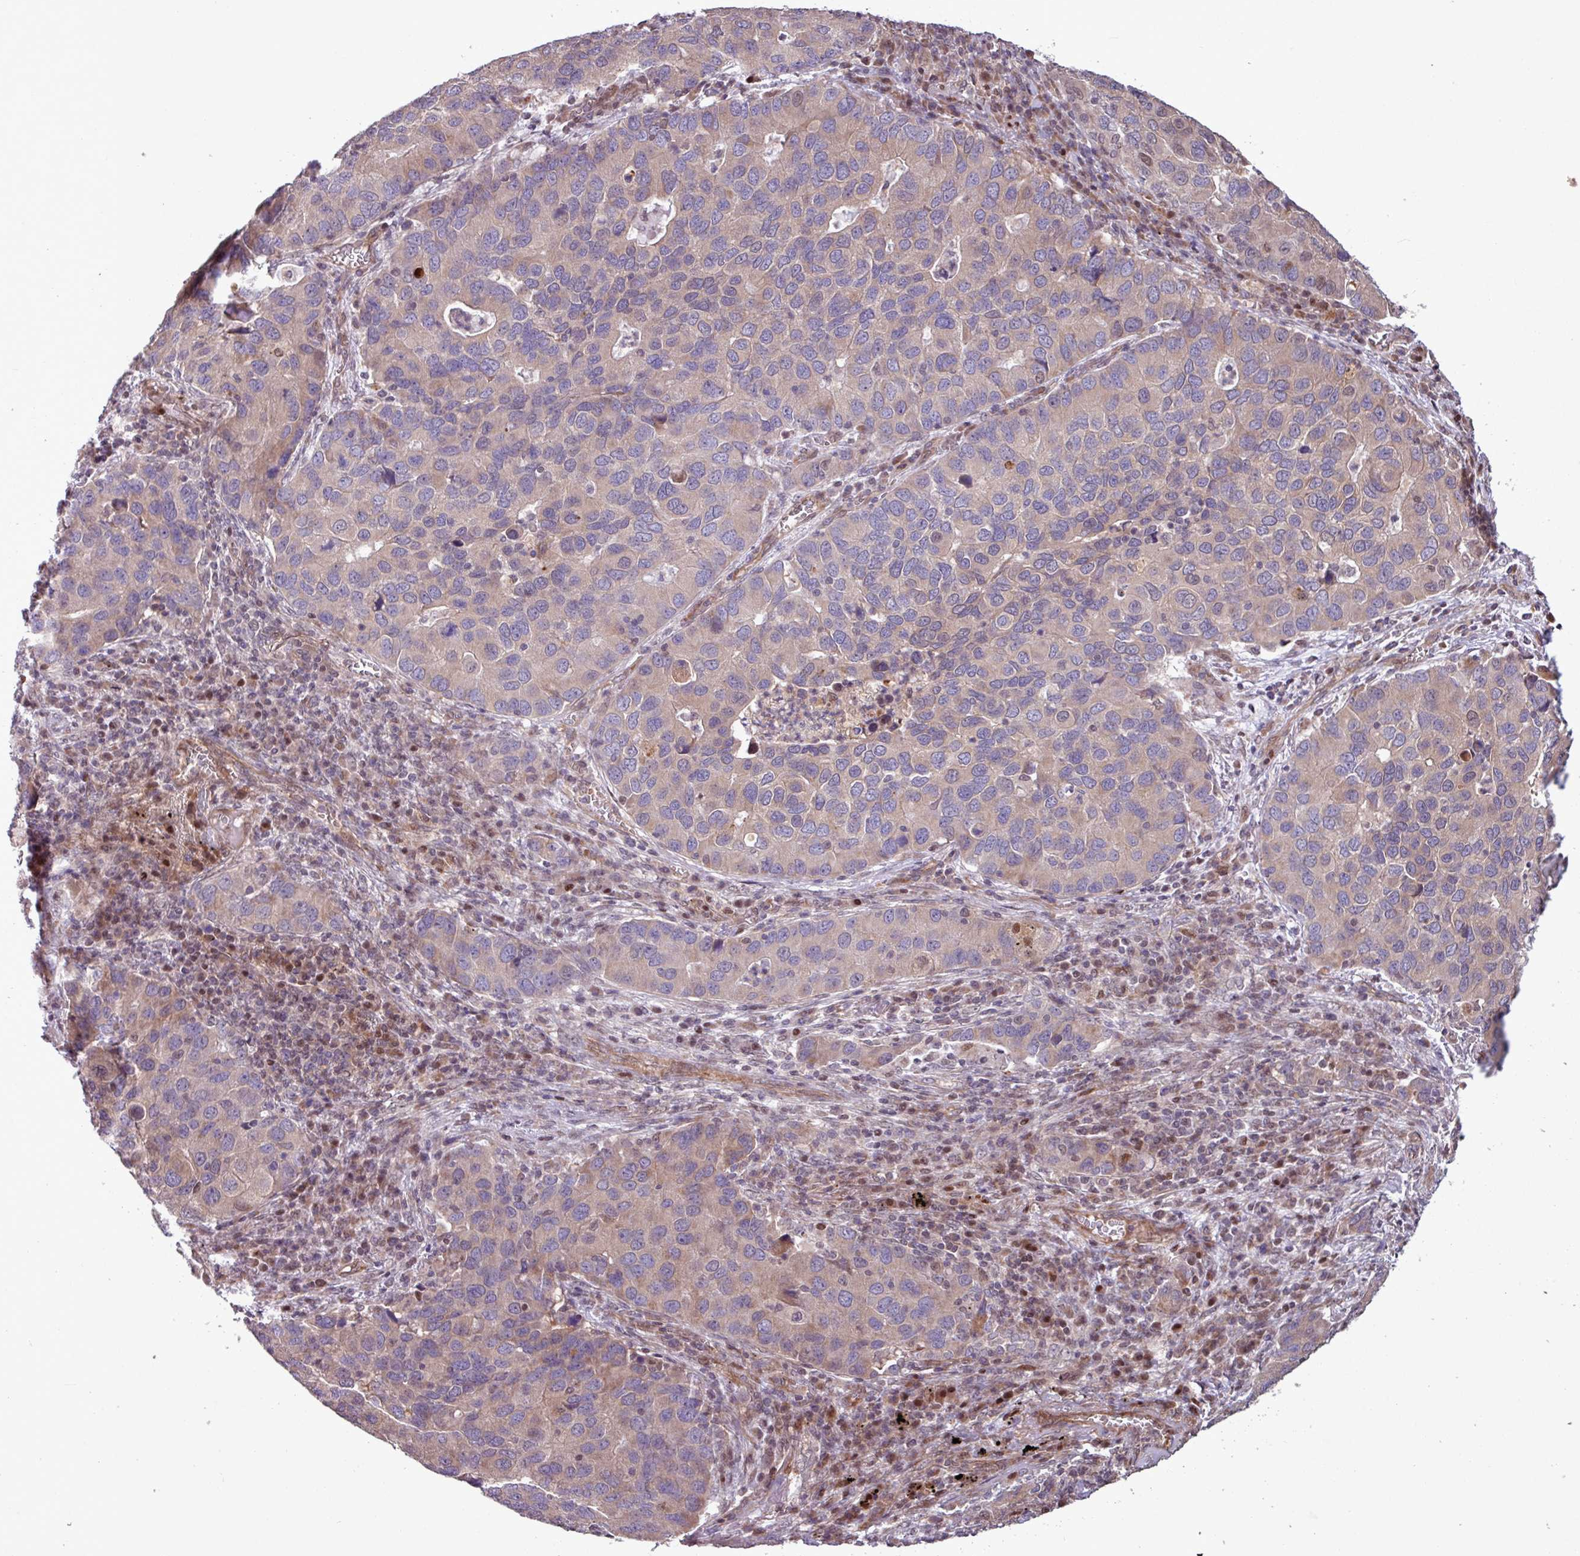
{"staining": {"intensity": "weak", "quantity": "25%-75%", "location": "cytoplasmic/membranous"}, "tissue": "lung cancer", "cell_type": "Tumor cells", "image_type": "cancer", "snomed": [{"axis": "morphology", "description": "Aneuploidy"}, {"axis": "morphology", "description": "Adenocarcinoma, NOS"}, {"axis": "topography", "description": "Lymph node"}, {"axis": "topography", "description": "Lung"}], "caption": "Lung cancer (adenocarcinoma) stained with a protein marker shows weak staining in tumor cells.", "gene": "PDPR", "patient": {"sex": "female", "age": 74}}